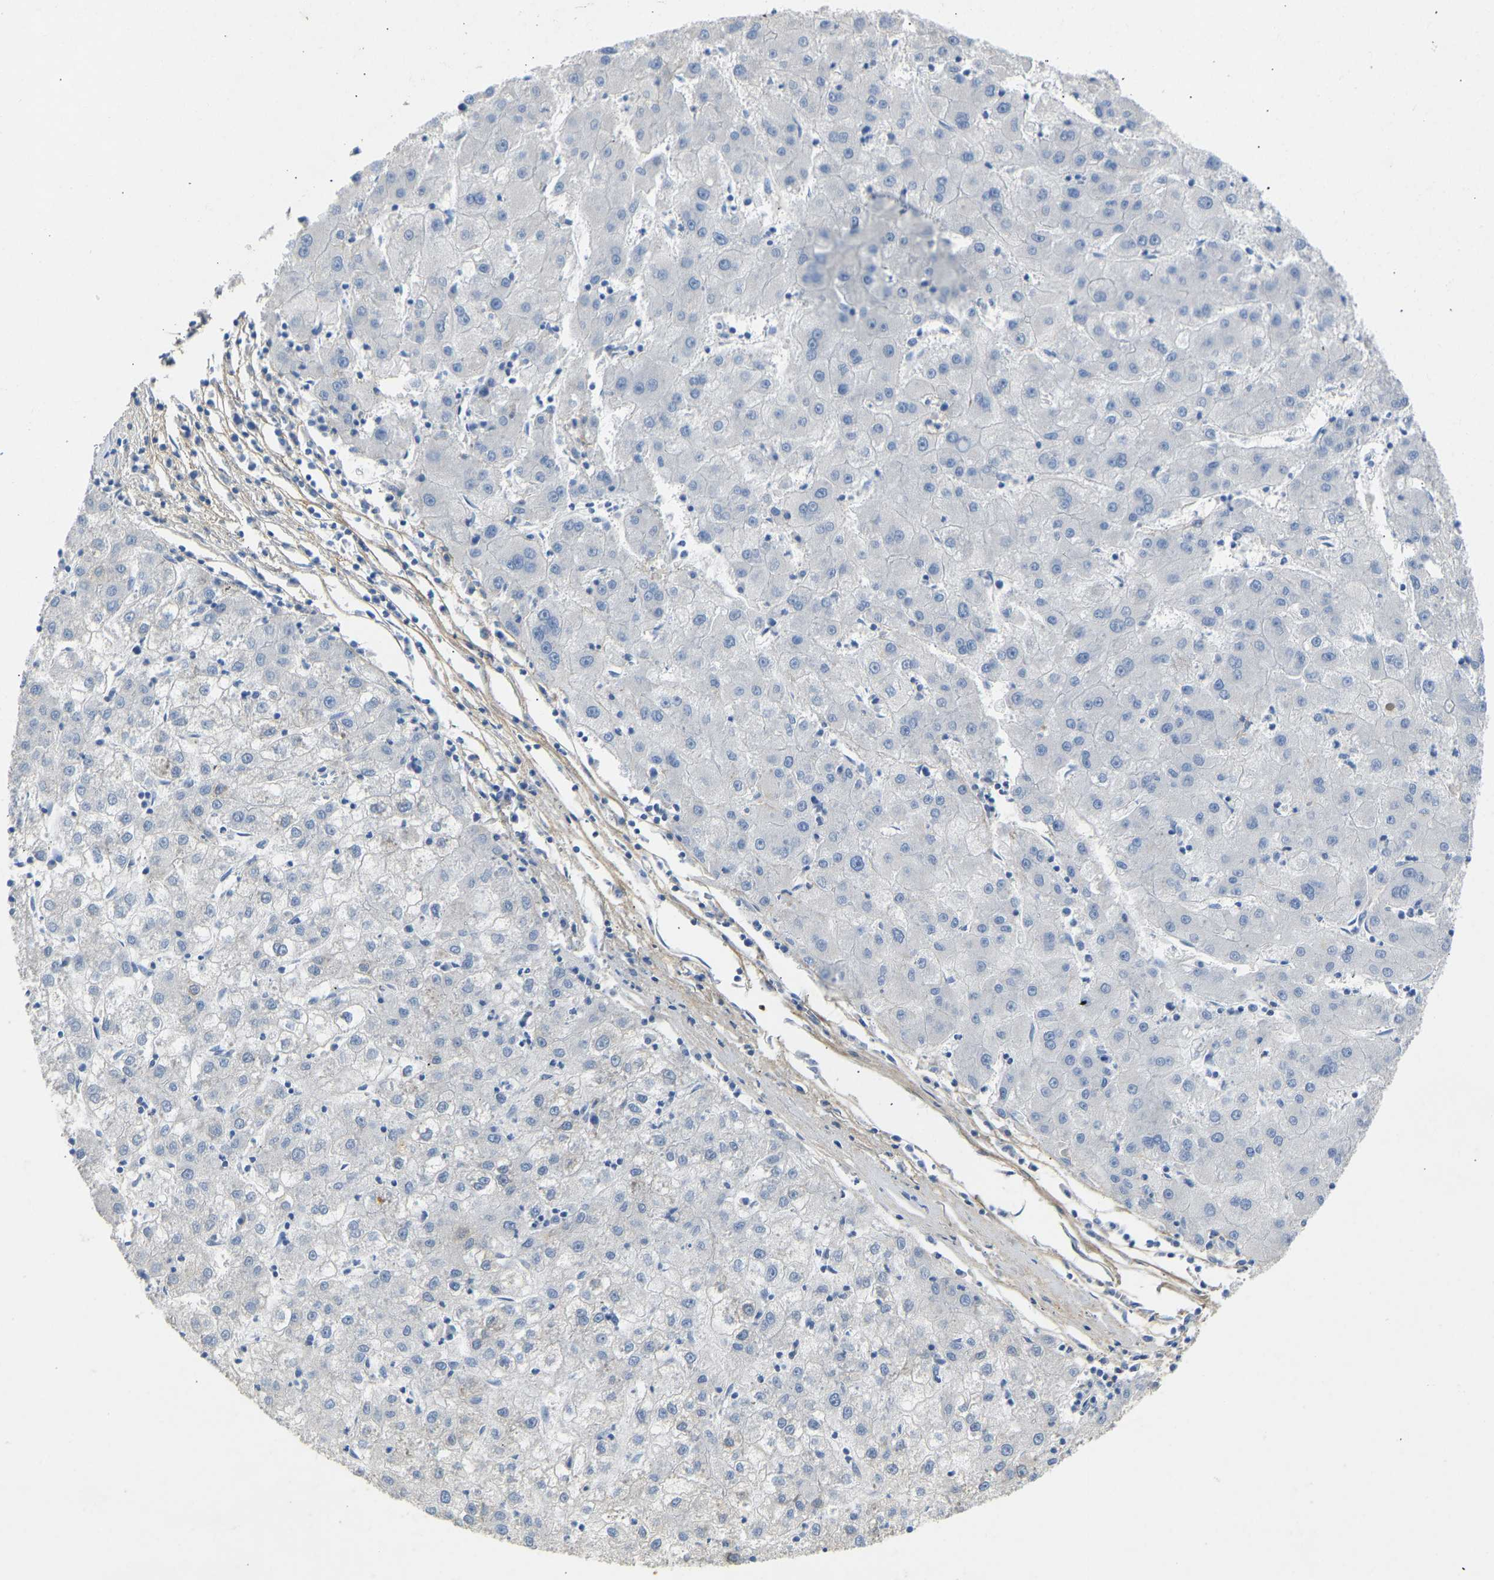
{"staining": {"intensity": "negative", "quantity": "none", "location": "none"}, "tissue": "liver cancer", "cell_type": "Tumor cells", "image_type": "cancer", "snomed": [{"axis": "morphology", "description": "Carcinoma, Hepatocellular, NOS"}, {"axis": "topography", "description": "Liver"}], "caption": "Liver cancer (hepatocellular carcinoma) stained for a protein using immunohistochemistry exhibits no expression tumor cells.", "gene": "TECTA", "patient": {"sex": "male", "age": 72}}